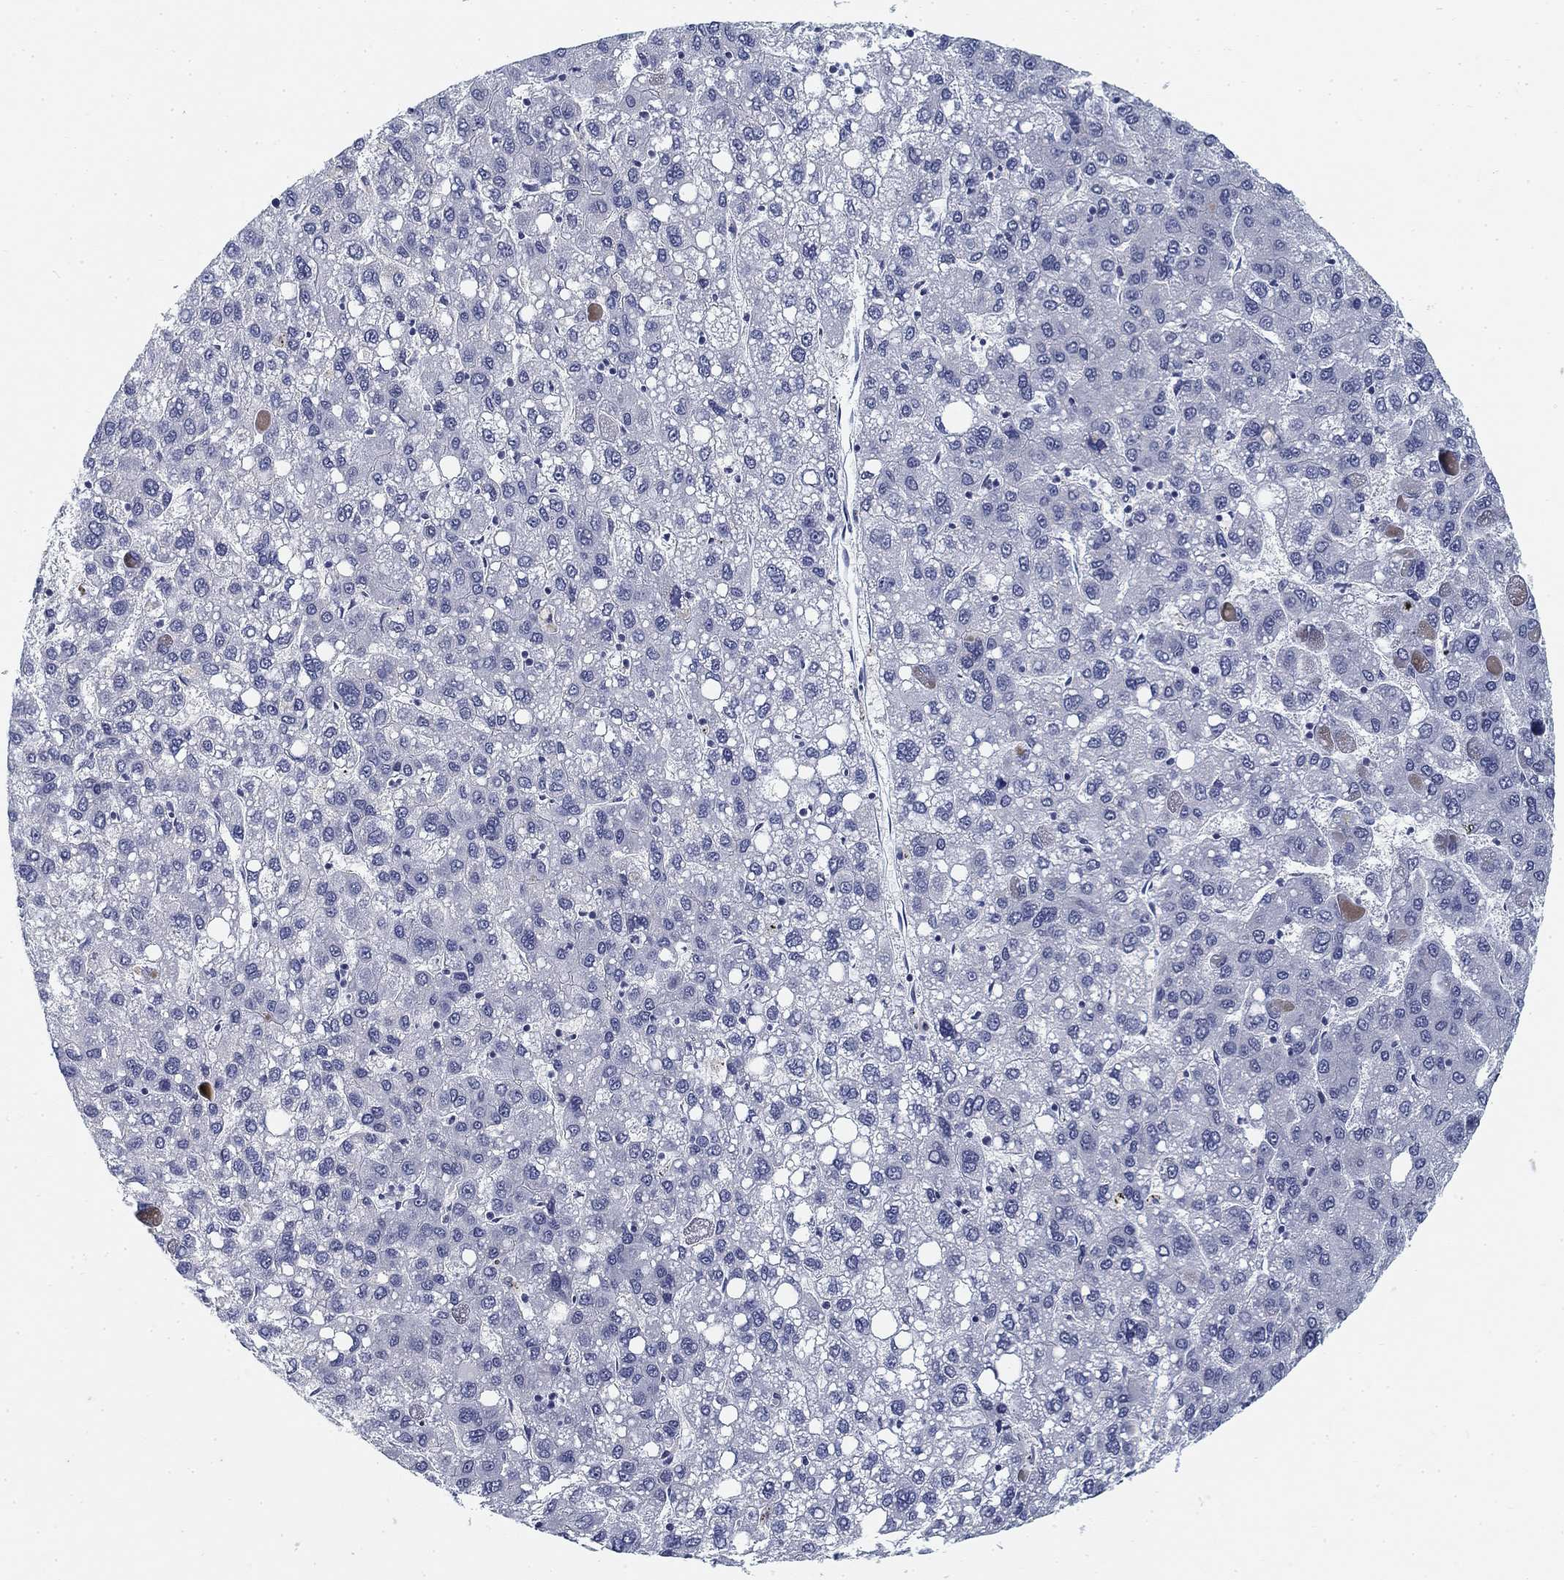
{"staining": {"intensity": "negative", "quantity": "none", "location": "none"}, "tissue": "liver cancer", "cell_type": "Tumor cells", "image_type": "cancer", "snomed": [{"axis": "morphology", "description": "Carcinoma, Hepatocellular, NOS"}, {"axis": "topography", "description": "Liver"}], "caption": "IHC of human liver cancer demonstrates no expression in tumor cells. The staining was performed using DAB to visualize the protein expression in brown, while the nuclei were stained in blue with hematoxylin (Magnification: 20x).", "gene": "SLC2A5", "patient": {"sex": "female", "age": 82}}